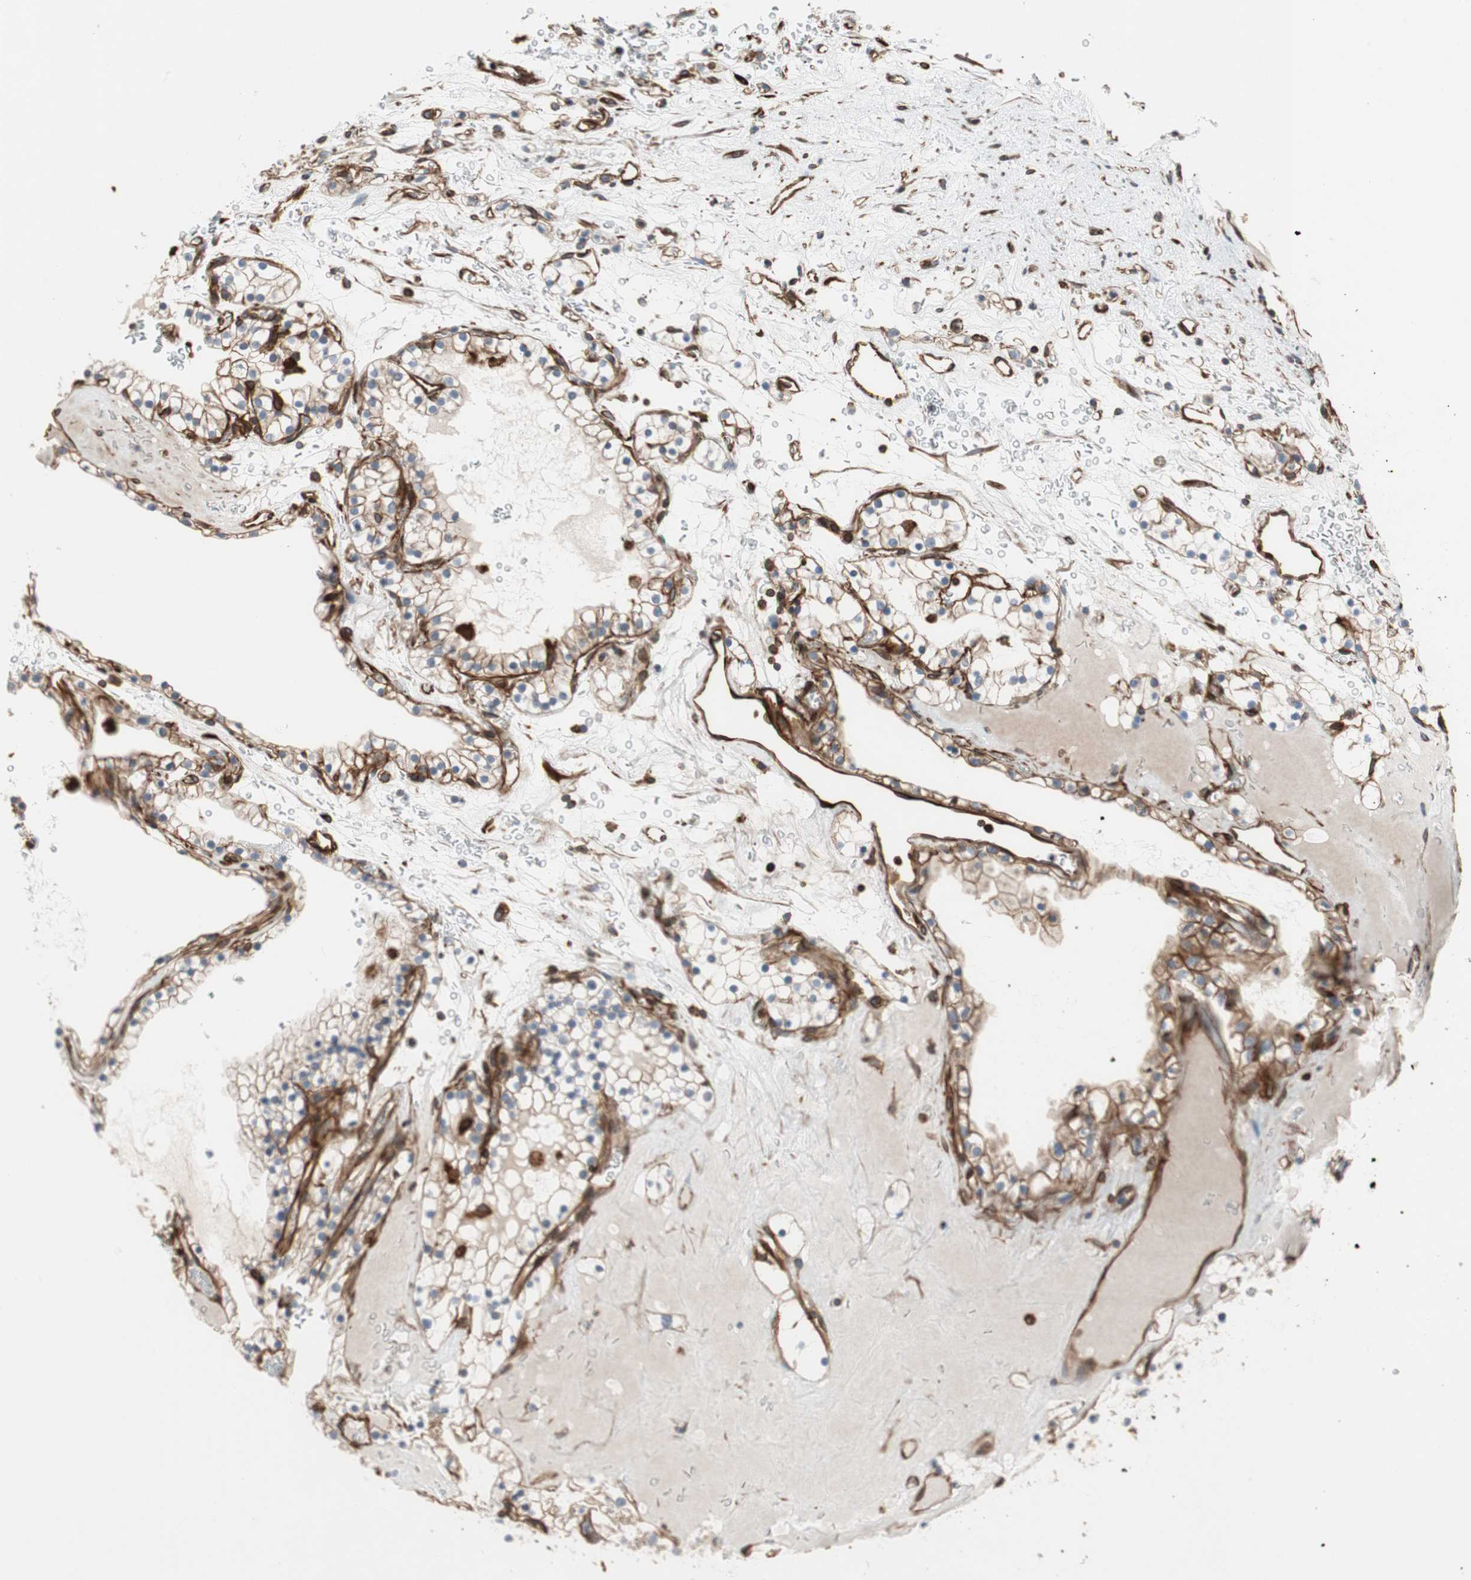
{"staining": {"intensity": "strong", "quantity": "<25%", "location": "cytoplasmic/membranous"}, "tissue": "renal cancer", "cell_type": "Tumor cells", "image_type": "cancer", "snomed": [{"axis": "morphology", "description": "Adenocarcinoma, NOS"}, {"axis": "topography", "description": "Kidney"}], "caption": "Immunohistochemistry (IHC) of renal cancer (adenocarcinoma) displays medium levels of strong cytoplasmic/membranous positivity in approximately <25% of tumor cells. The protein is stained brown, and the nuclei are stained in blue (DAB (3,3'-diaminobenzidine) IHC with brightfield microscopy, high magnification).", "gene": "TCTA", "patient": {"sex": "female", "age": 41}}